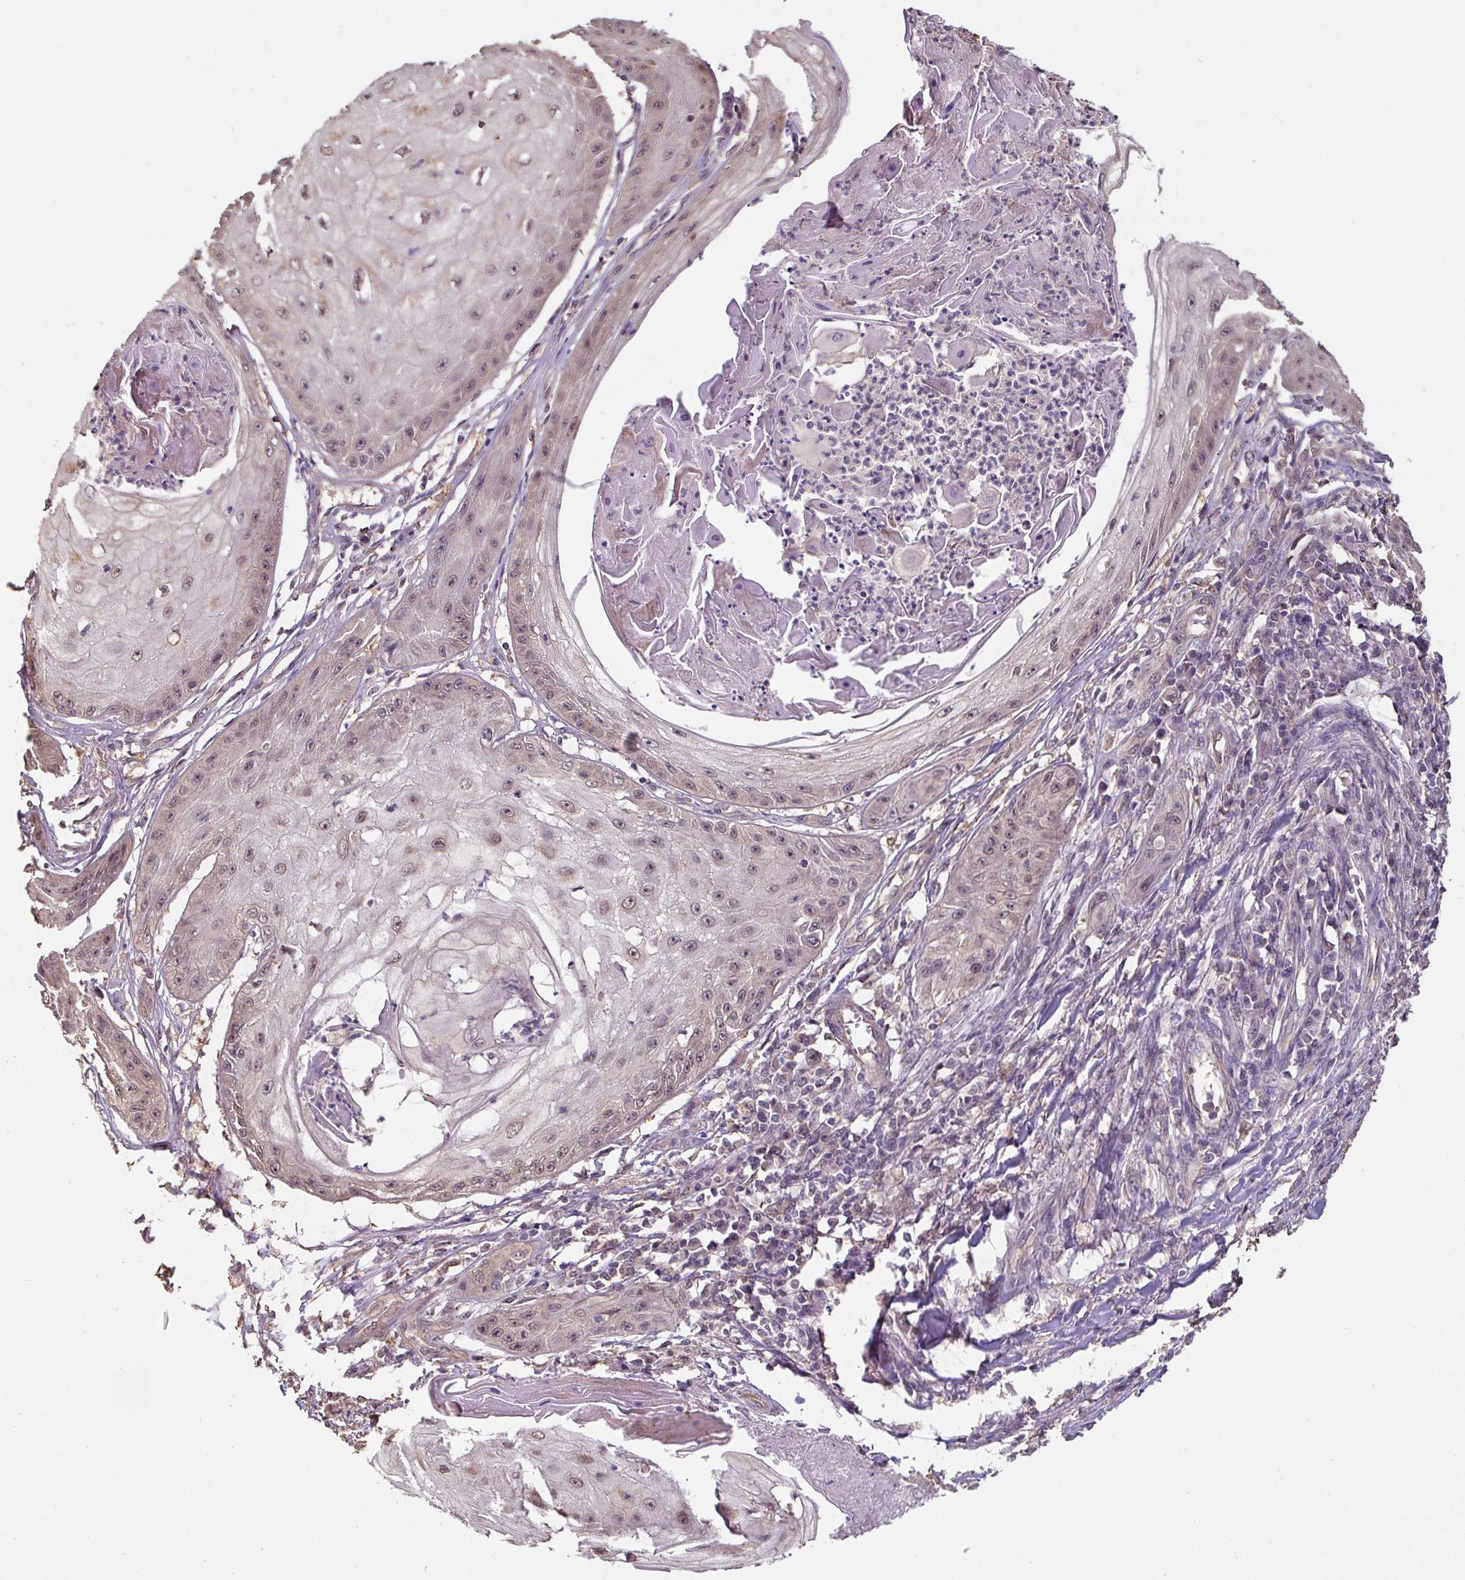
{"staining": {"intensity": "weak", "quantity": ">75%", "location": "nuclear"}, "tissue": "skin cancer", "cell_type": "Tumor cells", "image_type": "cancer", "snomed": [{"axis": "morphology", "description": "Squamous cell carcinoma, NOS"}, {"axis": "topography", "description": "Skin"}], "caption": "Immunohistochemical staining of skin cancer (squamous cell carcinoma) displays weak nuclear protein expression in about >75% of tumor cells.", "gene": "ST13", "patient": {"sex": "male", "age": 70}}